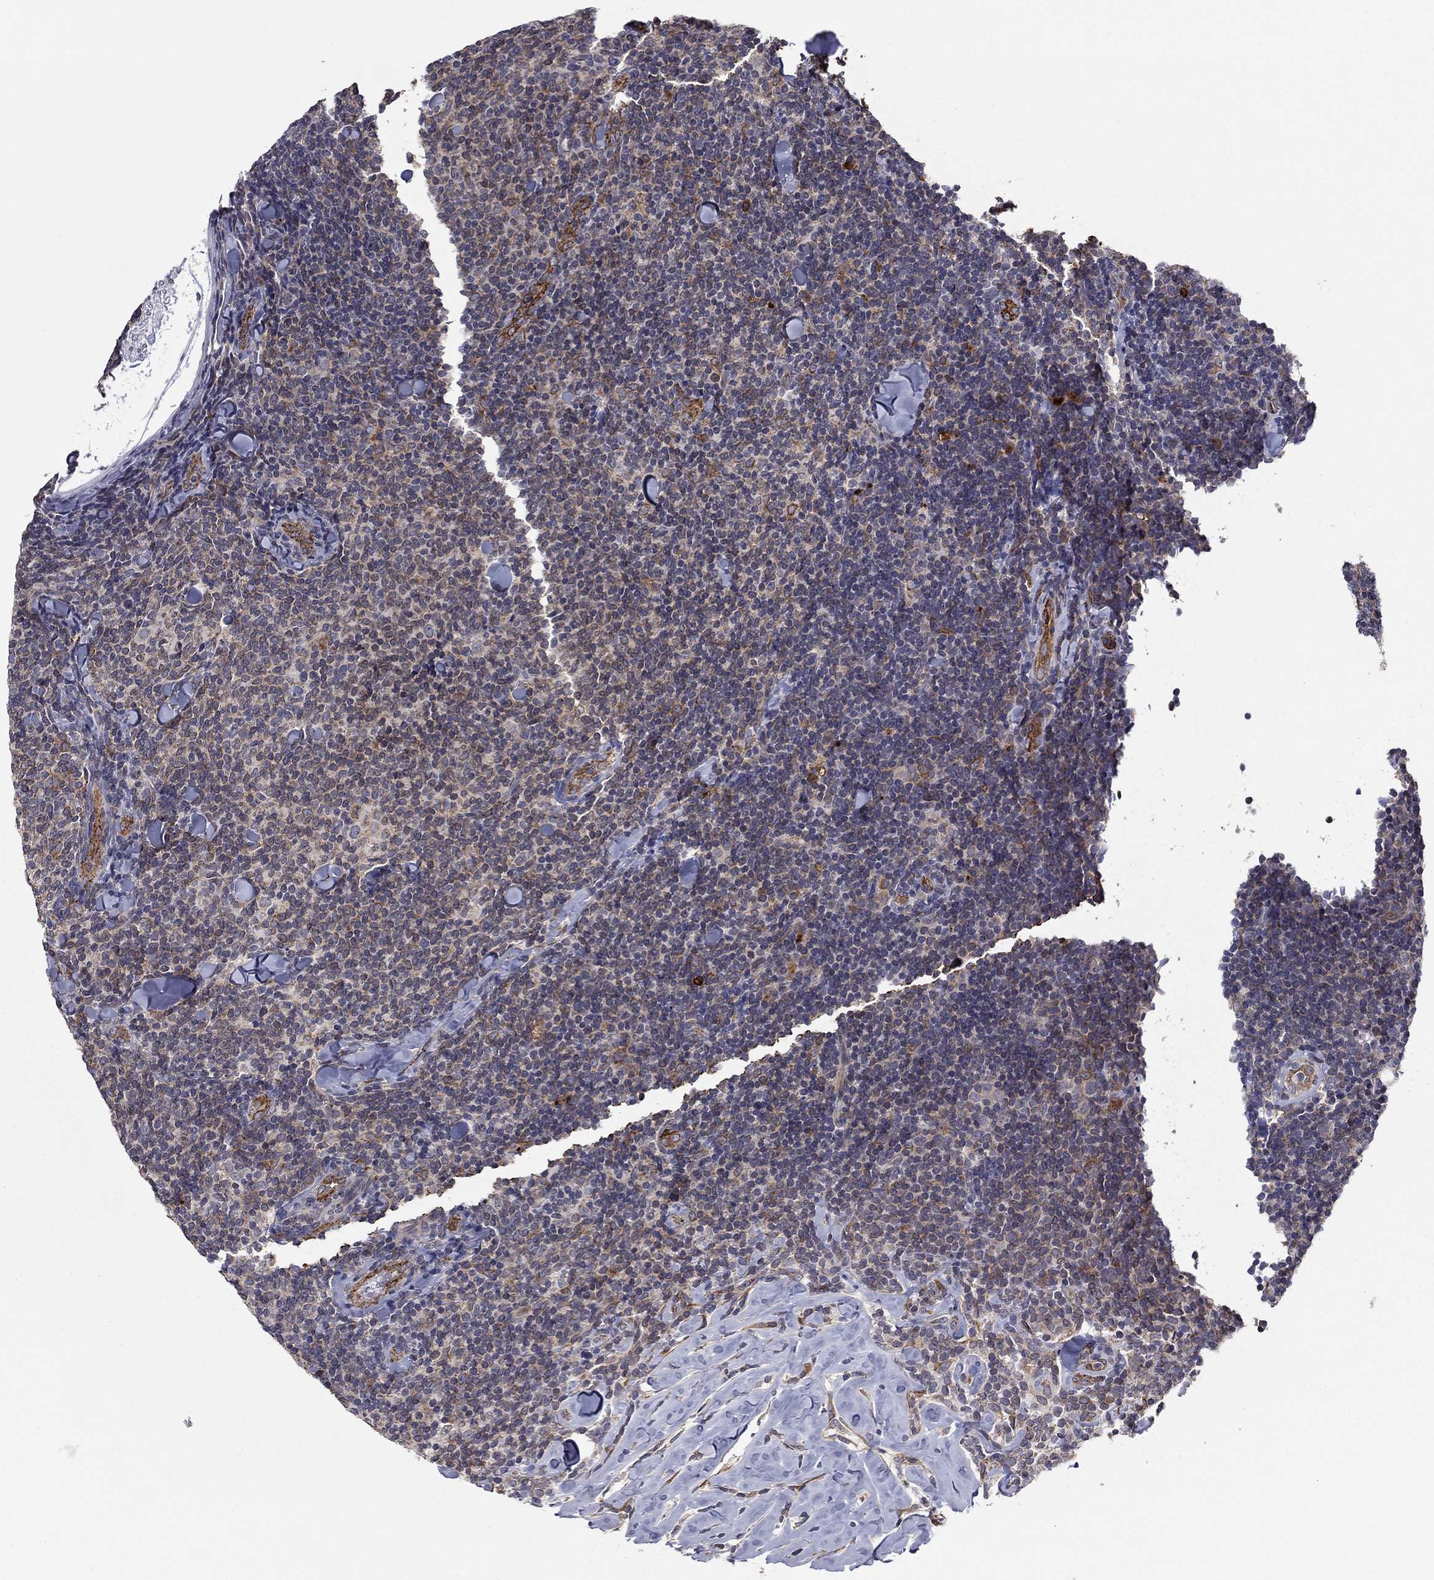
{"staining": {"intensity": "negative", "quantity": "none", "location": "none"}, "tissue": "lymphoma", "cell_type": "Tumor cells", "image_type": "cancer", "snomed": [{"axis": "morphology", "description": "Malignant lymphoma, non-Hodgkin's type, Low grade"}, {"axis": "topography", "description": "Lymph node"}], "caption": "Immunohistochemical staining of human low-grade malignant lymphoma, non-Hodgkin's type shows no significant expression in tumor cells.", "gene": "YIF1A", "patient": {"sex": "female", "age": 56}}